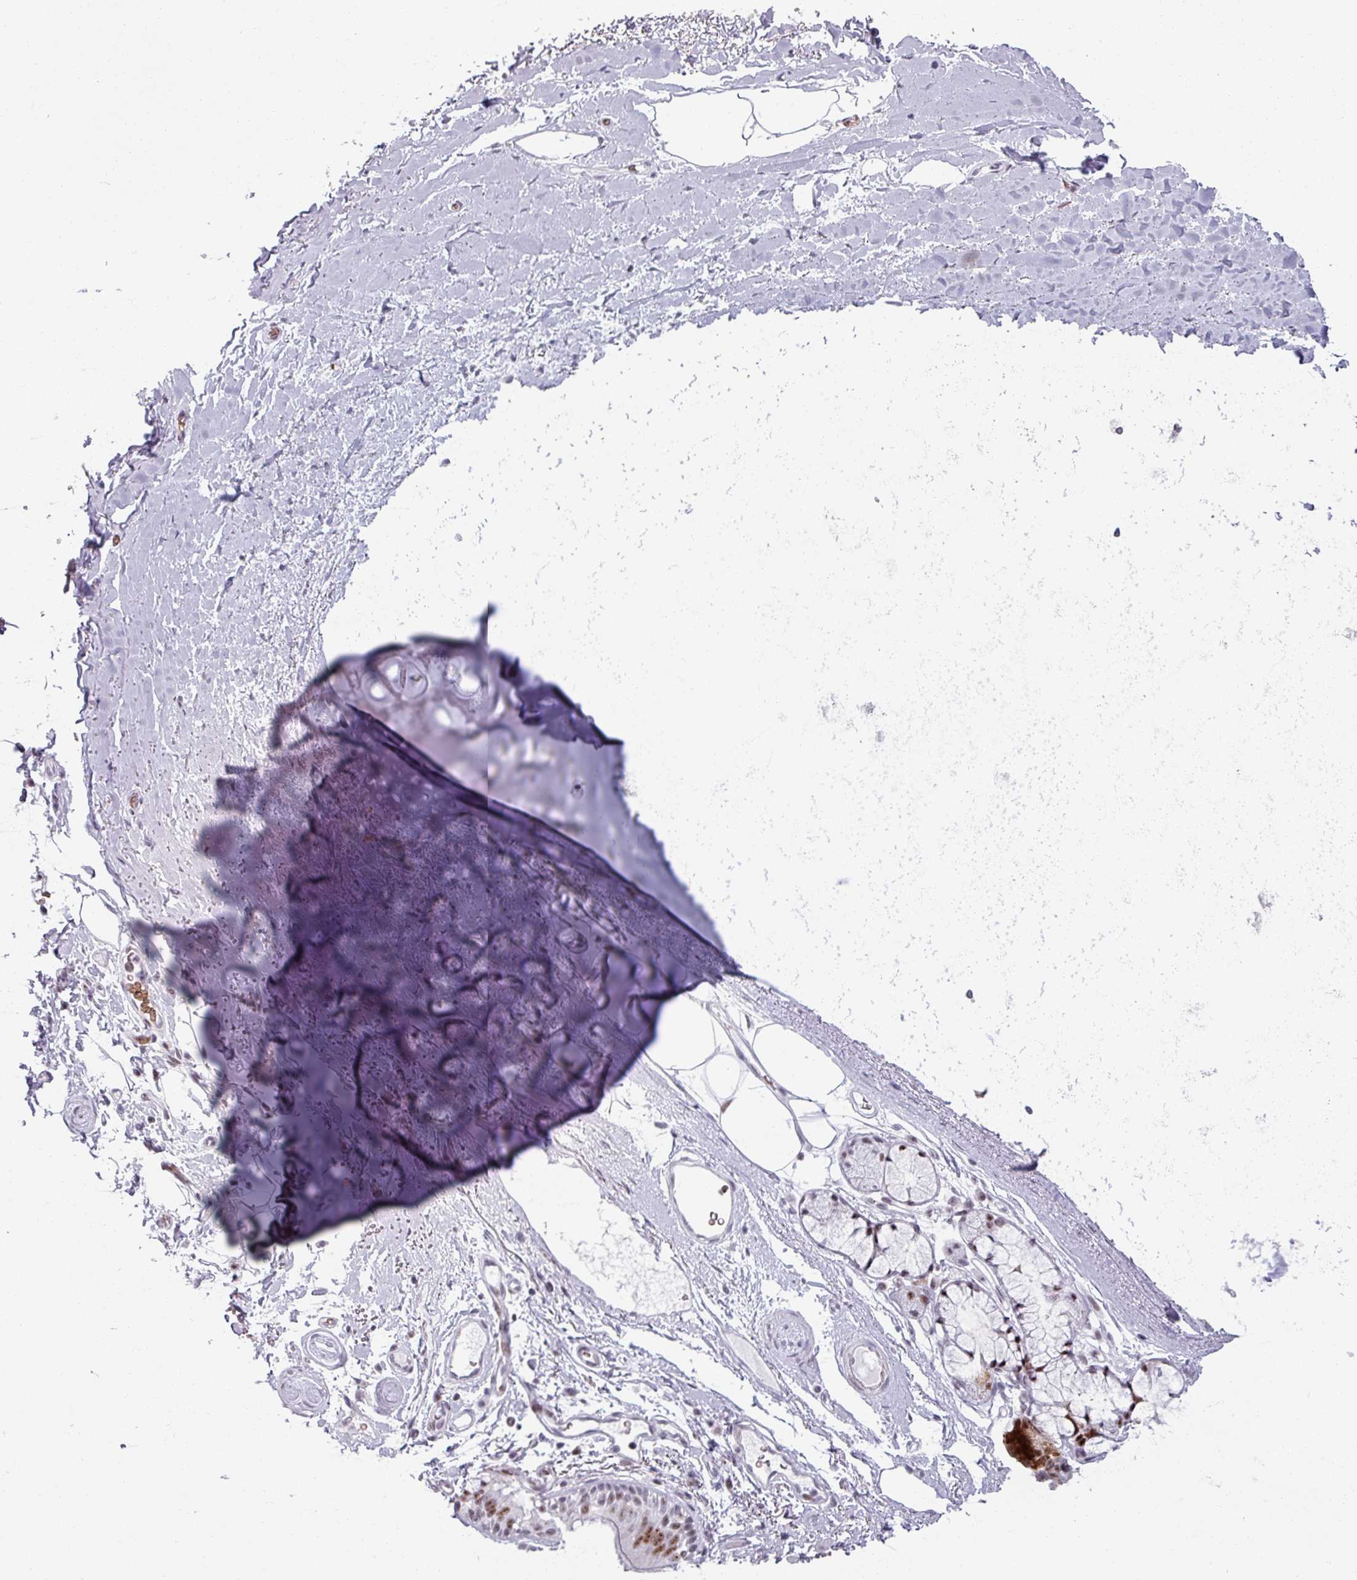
{"staining": {"intensity": "negative", "quantity": "none", "location": "none"}, "tissue": "adipose tissue", "cell_type": "Adipocytes", "image_type": "normal", "snomed": [{"axis": "morphology", "description": "Normal tissue, NOS"}, {"axis": "topography", "description": "Cartilage tissue"}, {"axis": "topography", "description": "Bronchus"}], "caption": "Histopathology image shows no protein positivity in adipocytes of normal adipose tissue. Nuclei are stained in blue.", "gene": "NCOR1", "patient": {"sex": "female", "age": 72}}